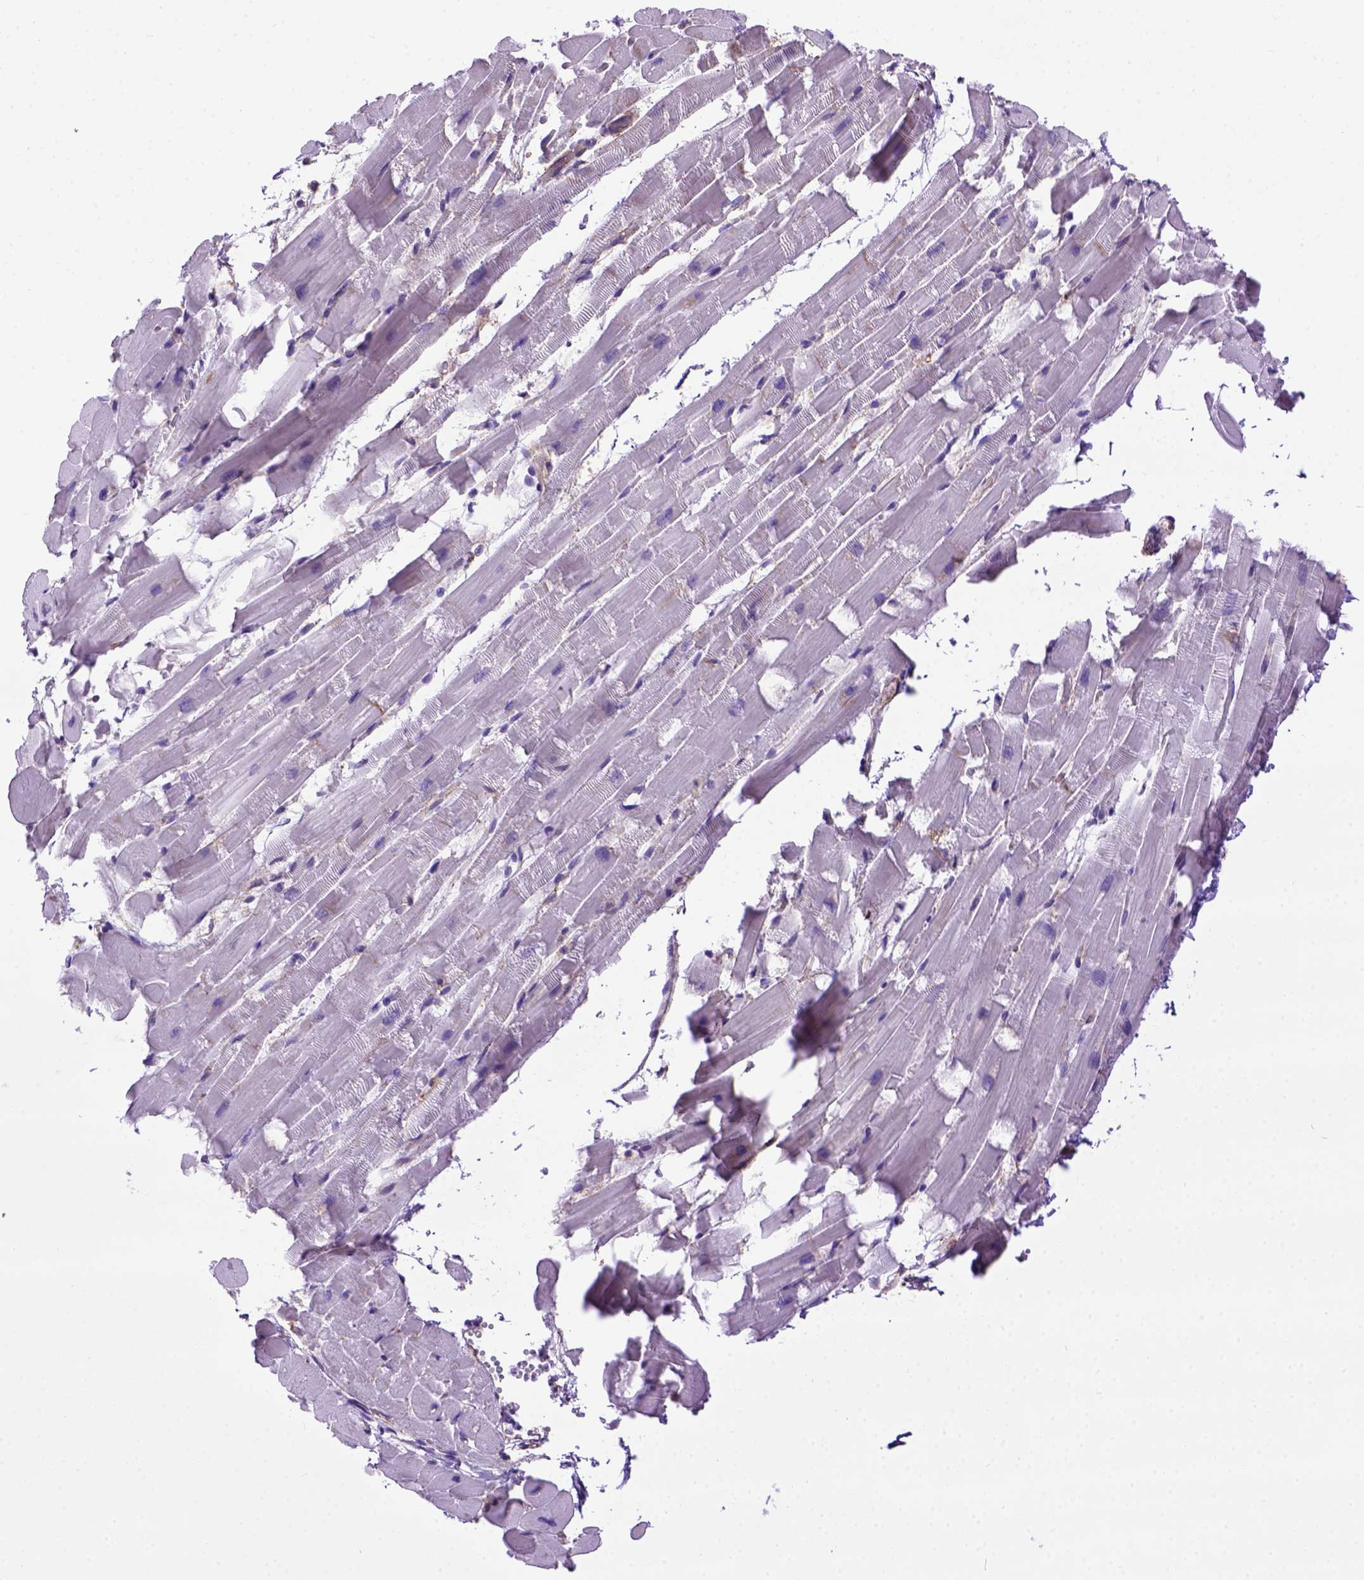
{"staining": {"intensity": "negative", "quantity": "none", "location": "none"}, "tissue": "heart muscle", "cell_type": "Cardiomyocytes", "image_type": "normal", "snomed": [{"axis": "morphology", "description": "Normal tissue, NOS"}, {"axis": "topography", "description": "Heart"}], "caption": "Immunohistochemistry histopathology image of unremarkable heart muscle: human heart muscle stained with DAB reveals no significant protein expression in cardiomyocytes. (DAB immunohistochemistry (IHC) visualized using brightfield microscopy, high magnification).", "gene": "MVP", "patient": {"sex": "male", "age": 37}}